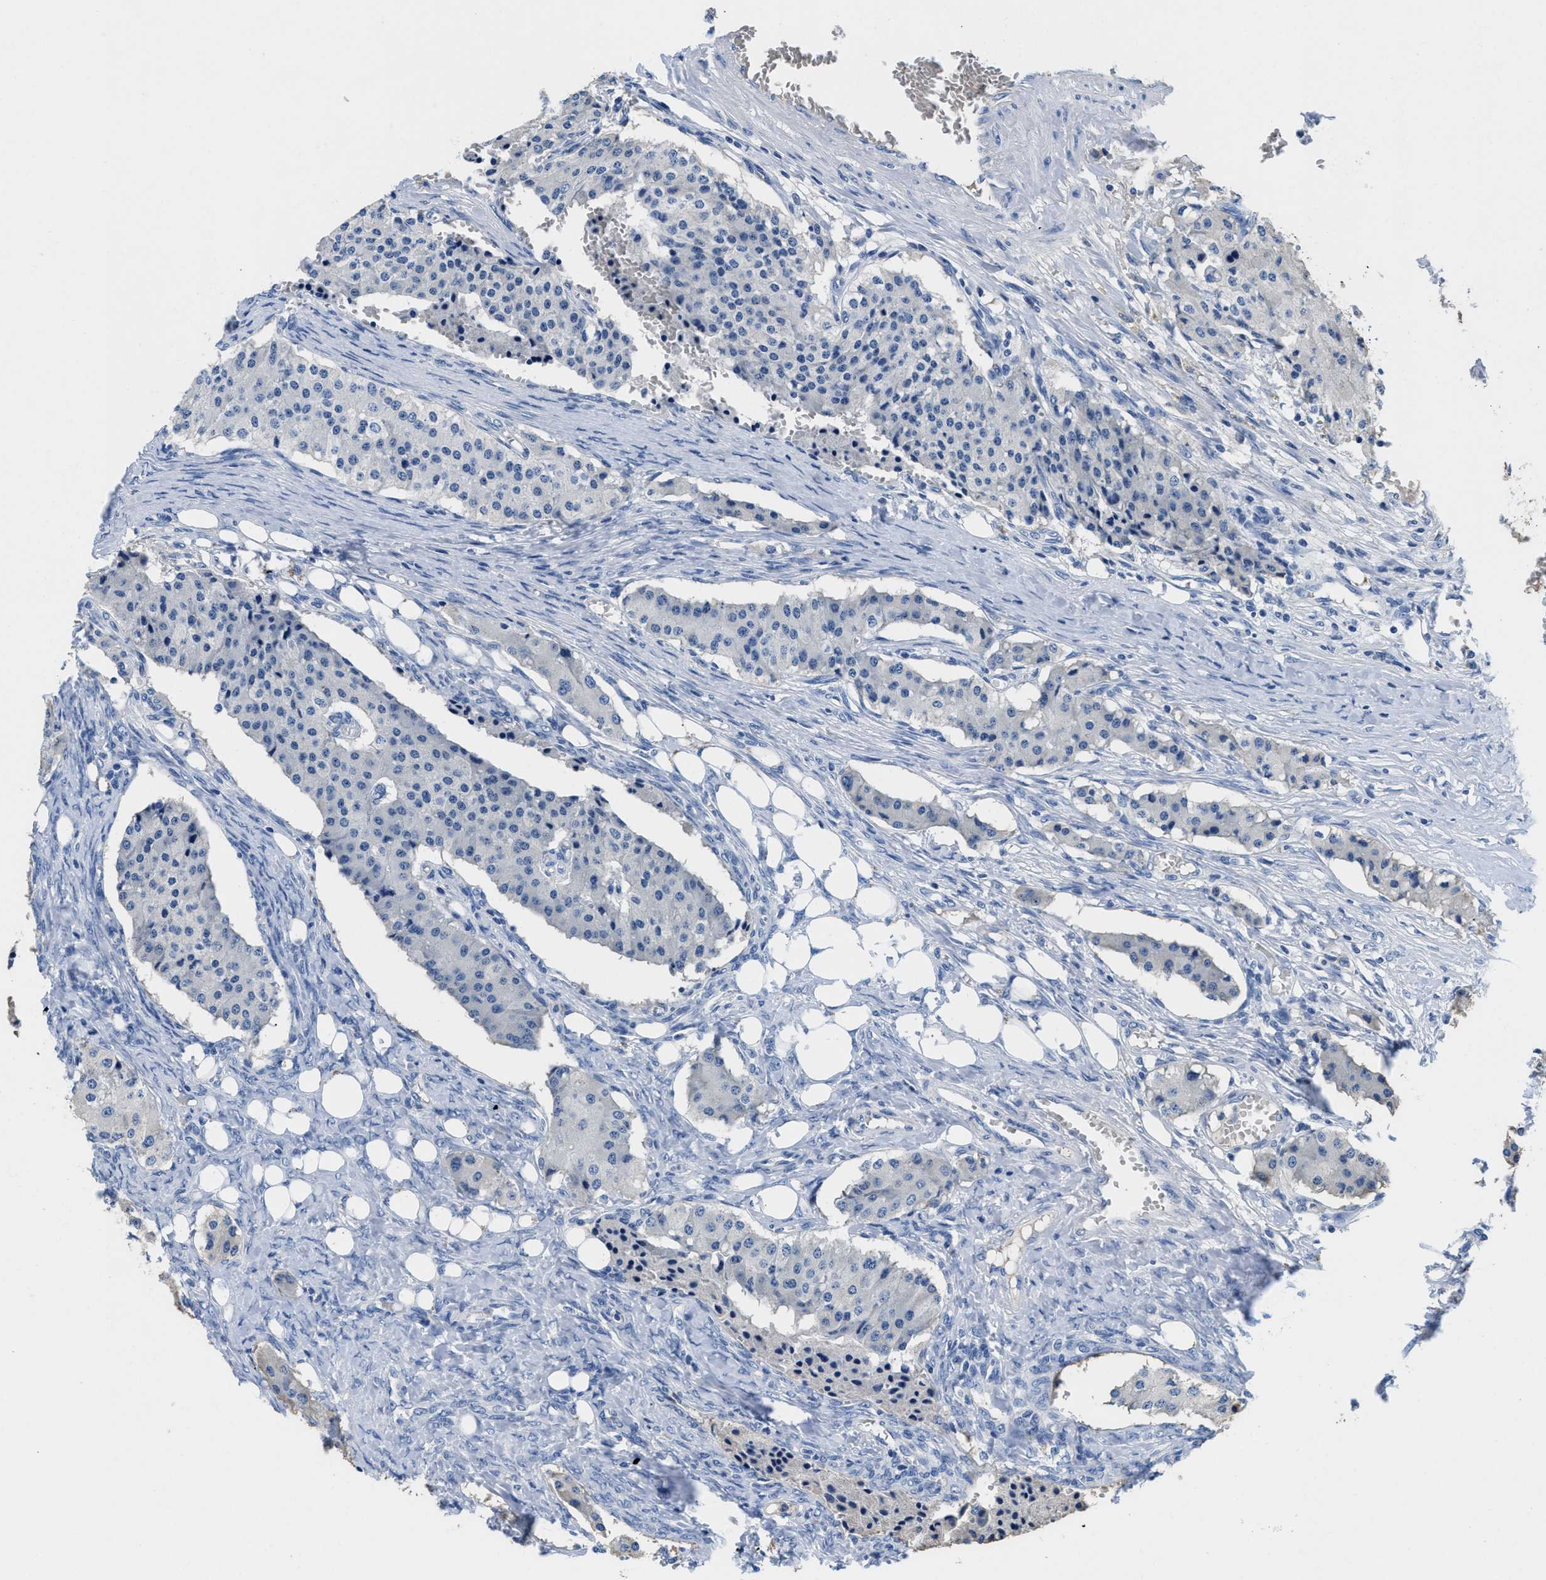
{"staining": {"intensity": "negative", "quantity": "none", "location": "none"}, "tissue": "carcinoid", "cell_type": "Tumor cells", "image_type": "cancer", "snomed": [{"axis": "morphology", "description": "Carcinoid, malignant, NOS"}, {"axis": "topography", "description": "Colon"}], "caption": "This is a micrograph of immunohistochemistry (IHC) staining of malignant carcinoid, which shows no positivity in tumor cells.", "gene": "SLFN13", "patient": {"sex": "female", "age": 52}}